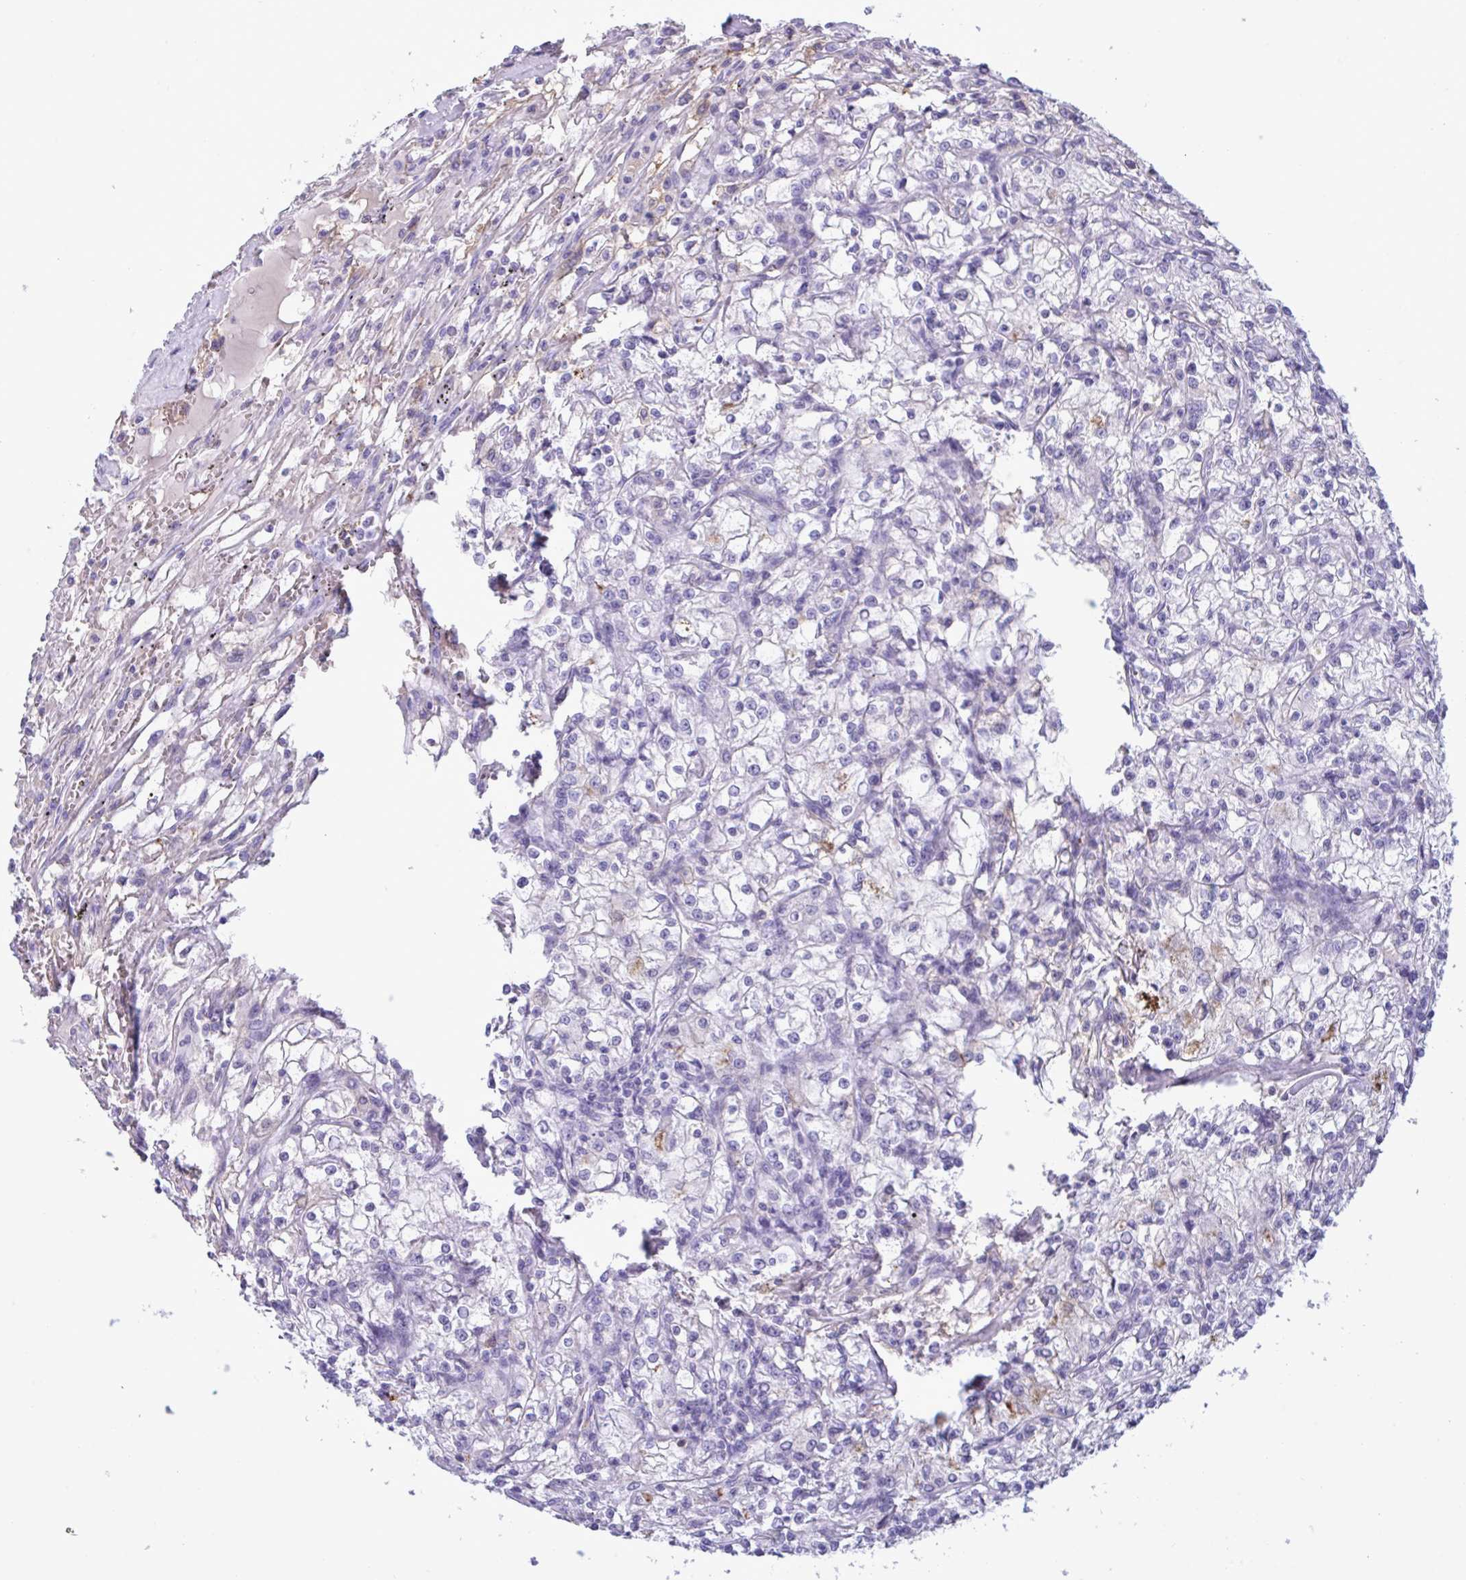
{"staining": {"intensity": "negative", "quantity": "none", "location": "none"}, "tissue": "renal cancer", "cell_type": "Tumor cells", "image_type": "cancer", "snomed": [{"axis": "morphology", "description": "Adenocarcinoma, NOS"}, {"axis": "topography", "description": "Kidney"}], "caption": "Immunohistochemistry (IHC) photomicrograph of neoplastic tissue: renal adenocarcinoma stained with DAB exhibits no significant protein expression in tumor cells.", "gene": "SLC2A1", "patient": {"sex": "female", "age": 59}}